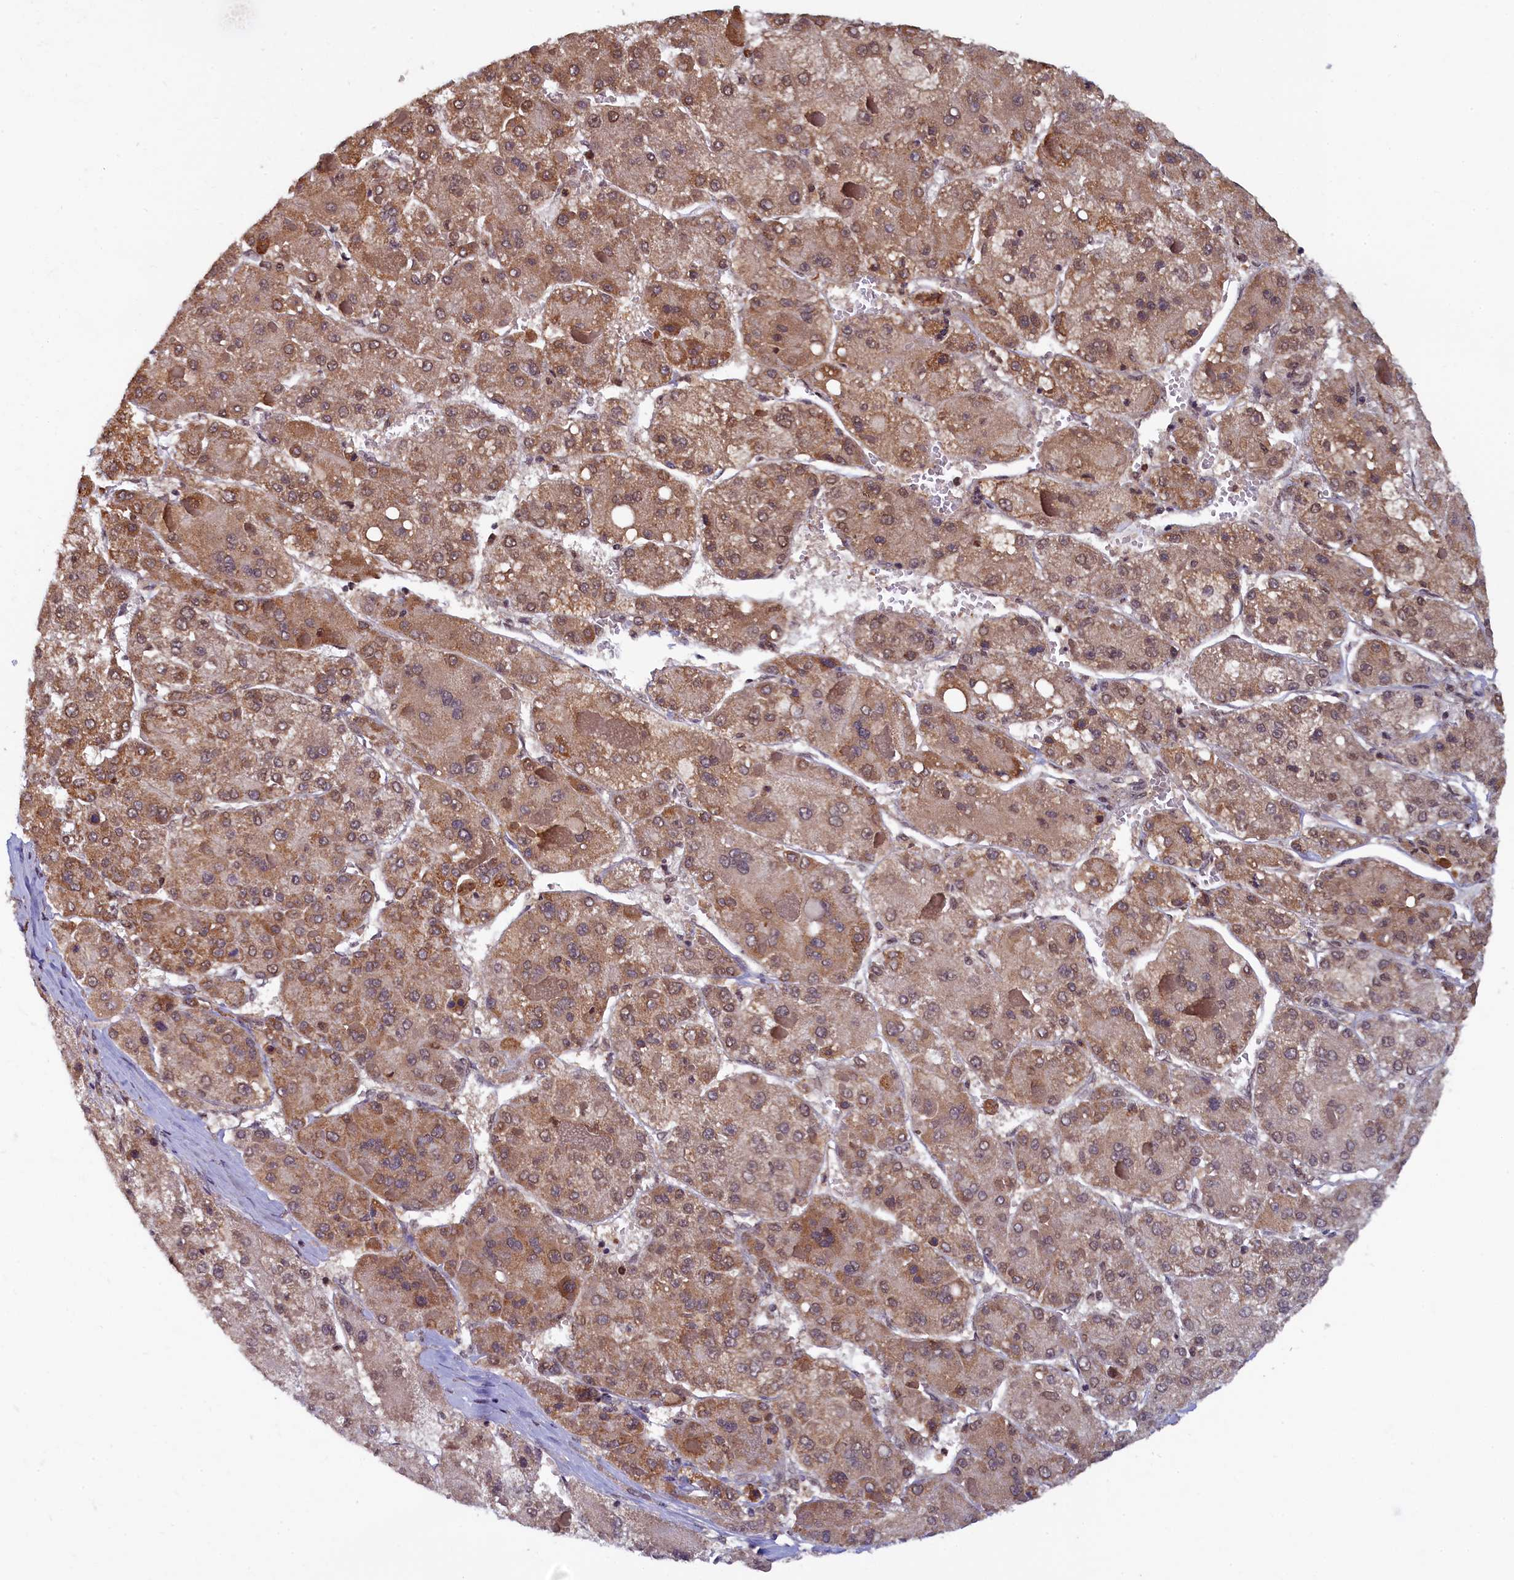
{"staining": {"intensity": "moderate", "quantity": ">75%", "location": "cytoplasmic/membranous"}, "tissue": "liver cancer", "cell_type": "Tumor cells", "image_type": "cancer", "snomed": [{"axis": "morphology", "description": "Carcinoma, Hepatocellular, NOS"}, {"axis": "topography", "description": "Liver"}], "caption": "A micrograph of human hepatocellular carcinoma (liver) stained for a protein demonstrates moderate cytoplasmic/membranous brown staining in tumor cells. (IHC, brightfield microscopy, high magnification).", "gene": "BRCA1", "patient": {"sex": "female", "age": 73}}